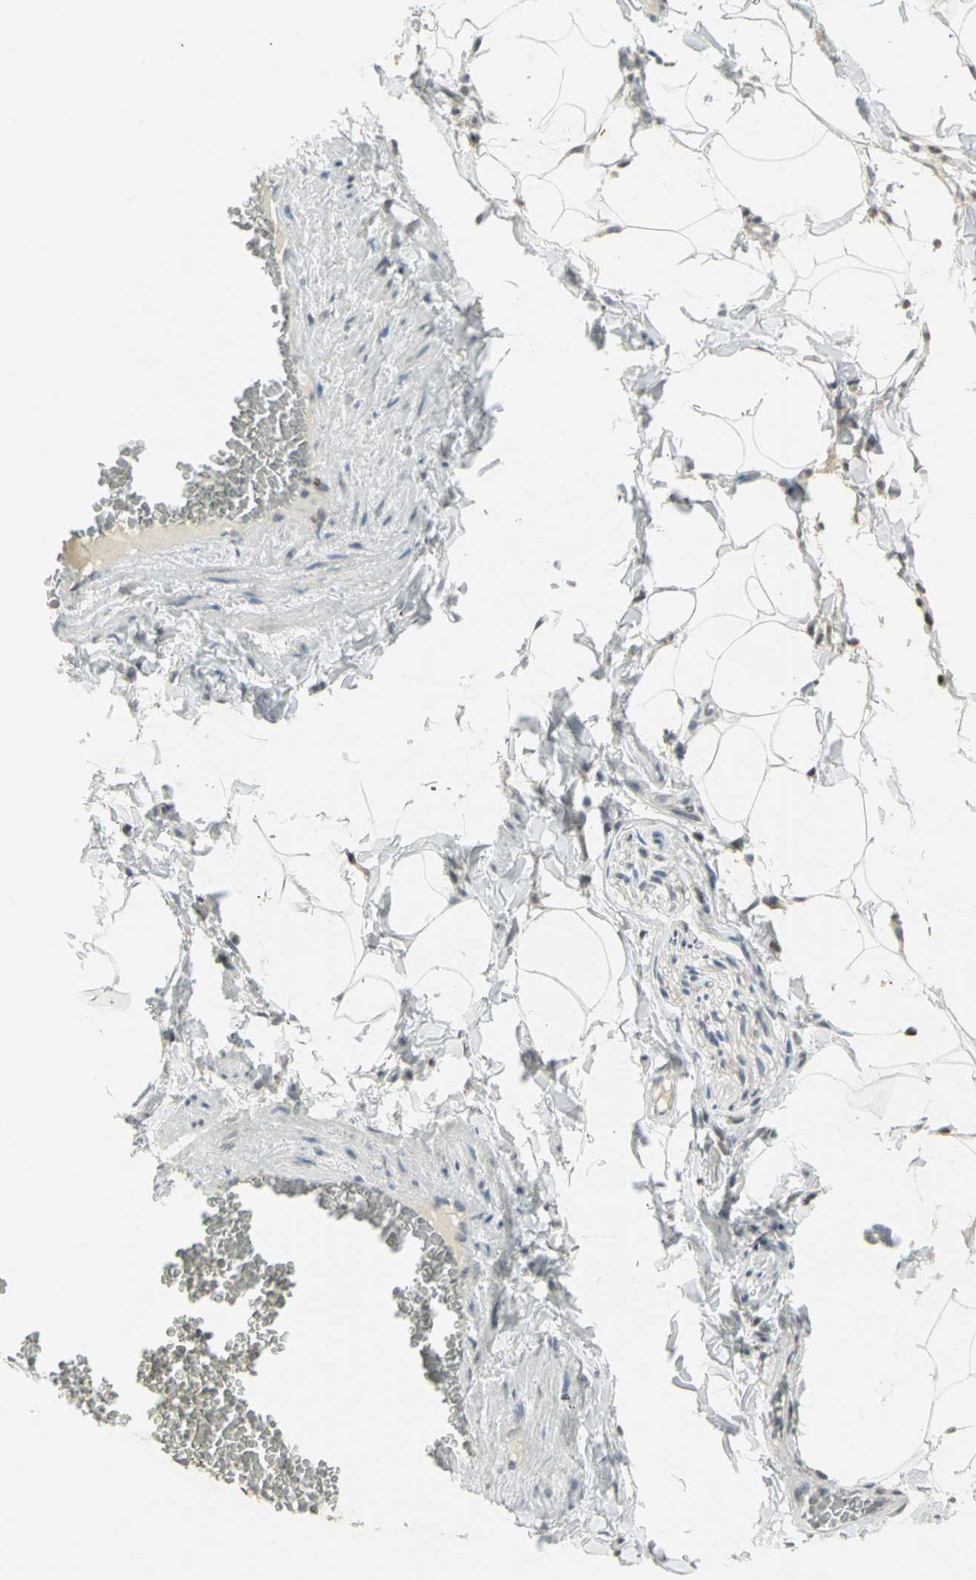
{"staining": {"intensity": "negative", "quantity": "none", "location": "none"}, "tissue": "adipose tissue", "cell_type": "Adipocytes", "image_type": "normal", "snomed": [{"axis": "morphology", "description": "Normal tissue, NOS"}, {"axis": "topography", "description": "Vascular tissue"}], "caption": "Immunohistochemistry of normal human adipose tissue shows no positivity in adipocytes.", "gene": "BCL6", "patient": {"sex": "male", "age": 41}}